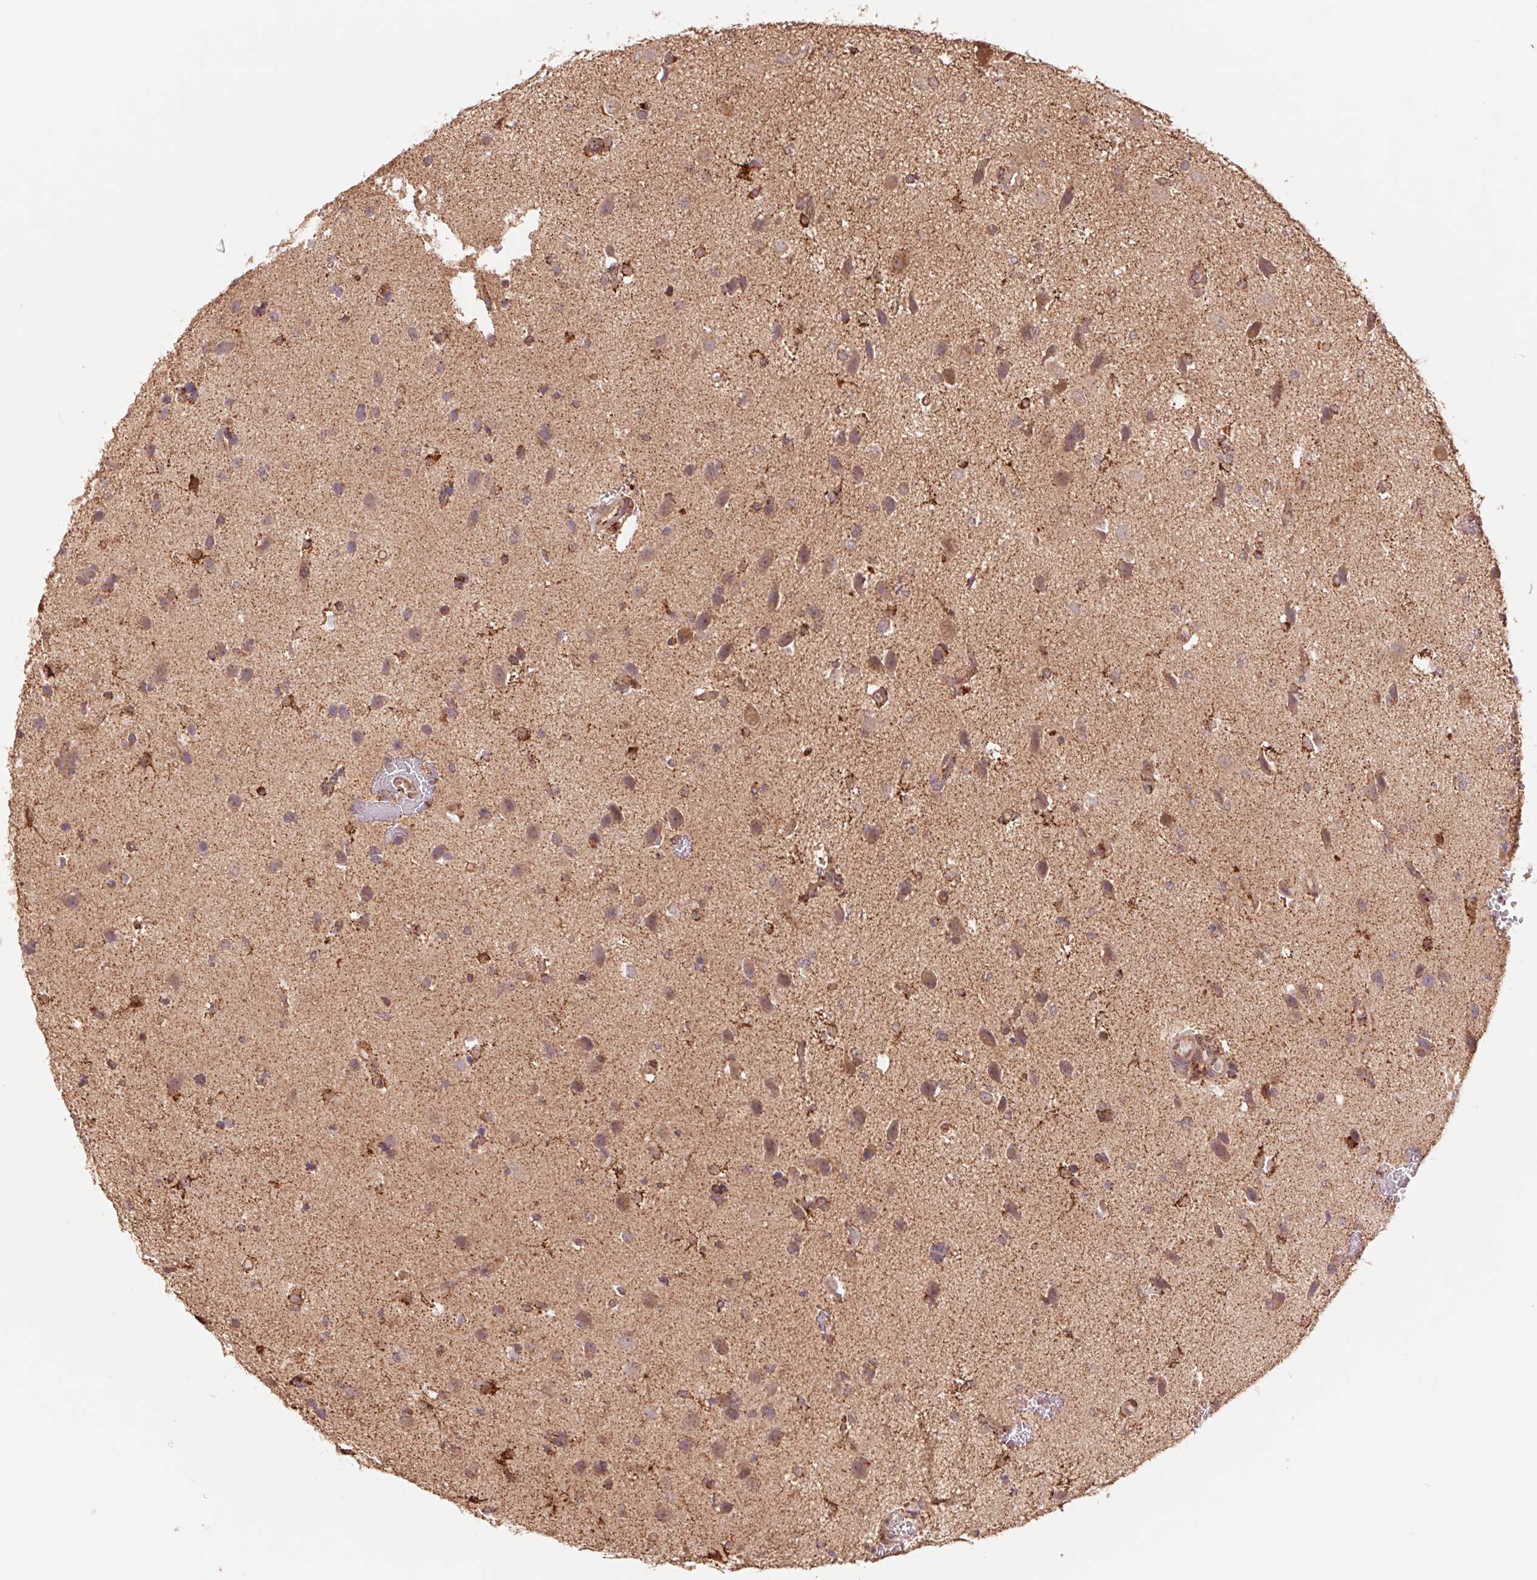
{"staining": {"intensity": "moderate", "quantity": "25%-75%", "location": "cytoplasmic/membranous"}, "tissue": "glioma", "cell_type": "Tumor cells", "image_type": "cancer", "snomed": [{"axis": "morphology", "description": "Glioma, malignant, Low grade"}, {"axis": "topography", "description": "Brain"}], "caption": "The micrograph demonstrates staining of malignant glioma (low-grade), revealing moderate cytoplasmic/membranous protein expression (brown color) within tumor cells. (DAB (3,3'-diaminobenzidine) = brown stain, brightfield microscopy at high magnification).", "gene": "URM1", "patient": {"sex": "female", "age": 32}}